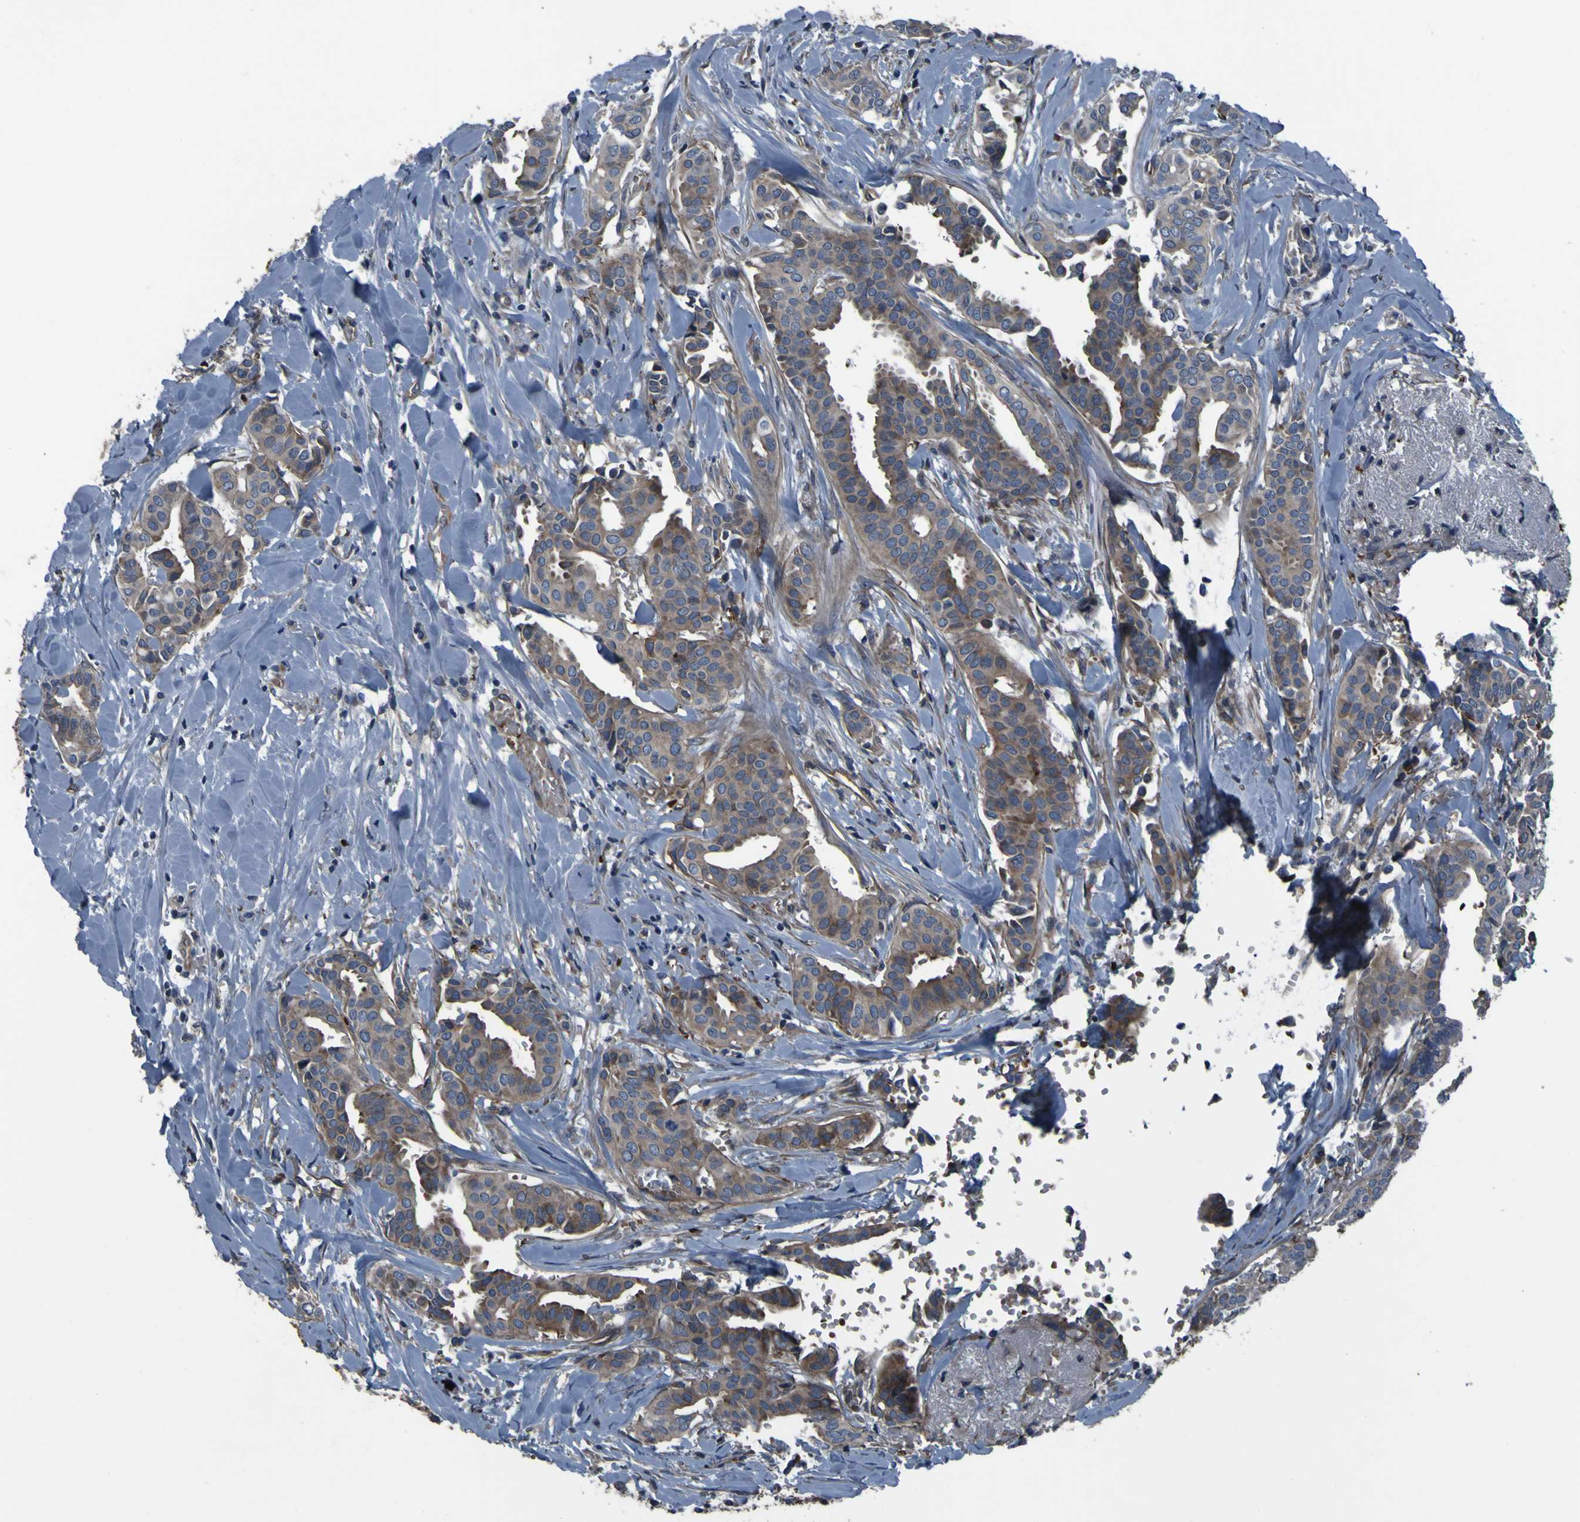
{"staining": {"intensity": "moderate", "quantity": ">75%", "location": "cytoplasmic/membranous"}, "tissue": "head and neck cancer", "cell_type": "Tumor cells", "image_type": "cancer", "snomed": [{"axis": "morphology", "description": "Adenocarcinoma, NOS"}, {"axis": "topography", "description": "Salivary gland"}, {"axis": "topography", "description": "Head-Neck"}], "caption": "Protein analysis of adenocarcinoma (head and neck) tissue reveals moderate cytoplasmic/membranous staining in about >75% of tumor cells. (brown staining indicates protein expression, while blue staining denotes nuclei).", "gene": "GRAMD1A", "patient": {"sex": "female", "age": 59}}